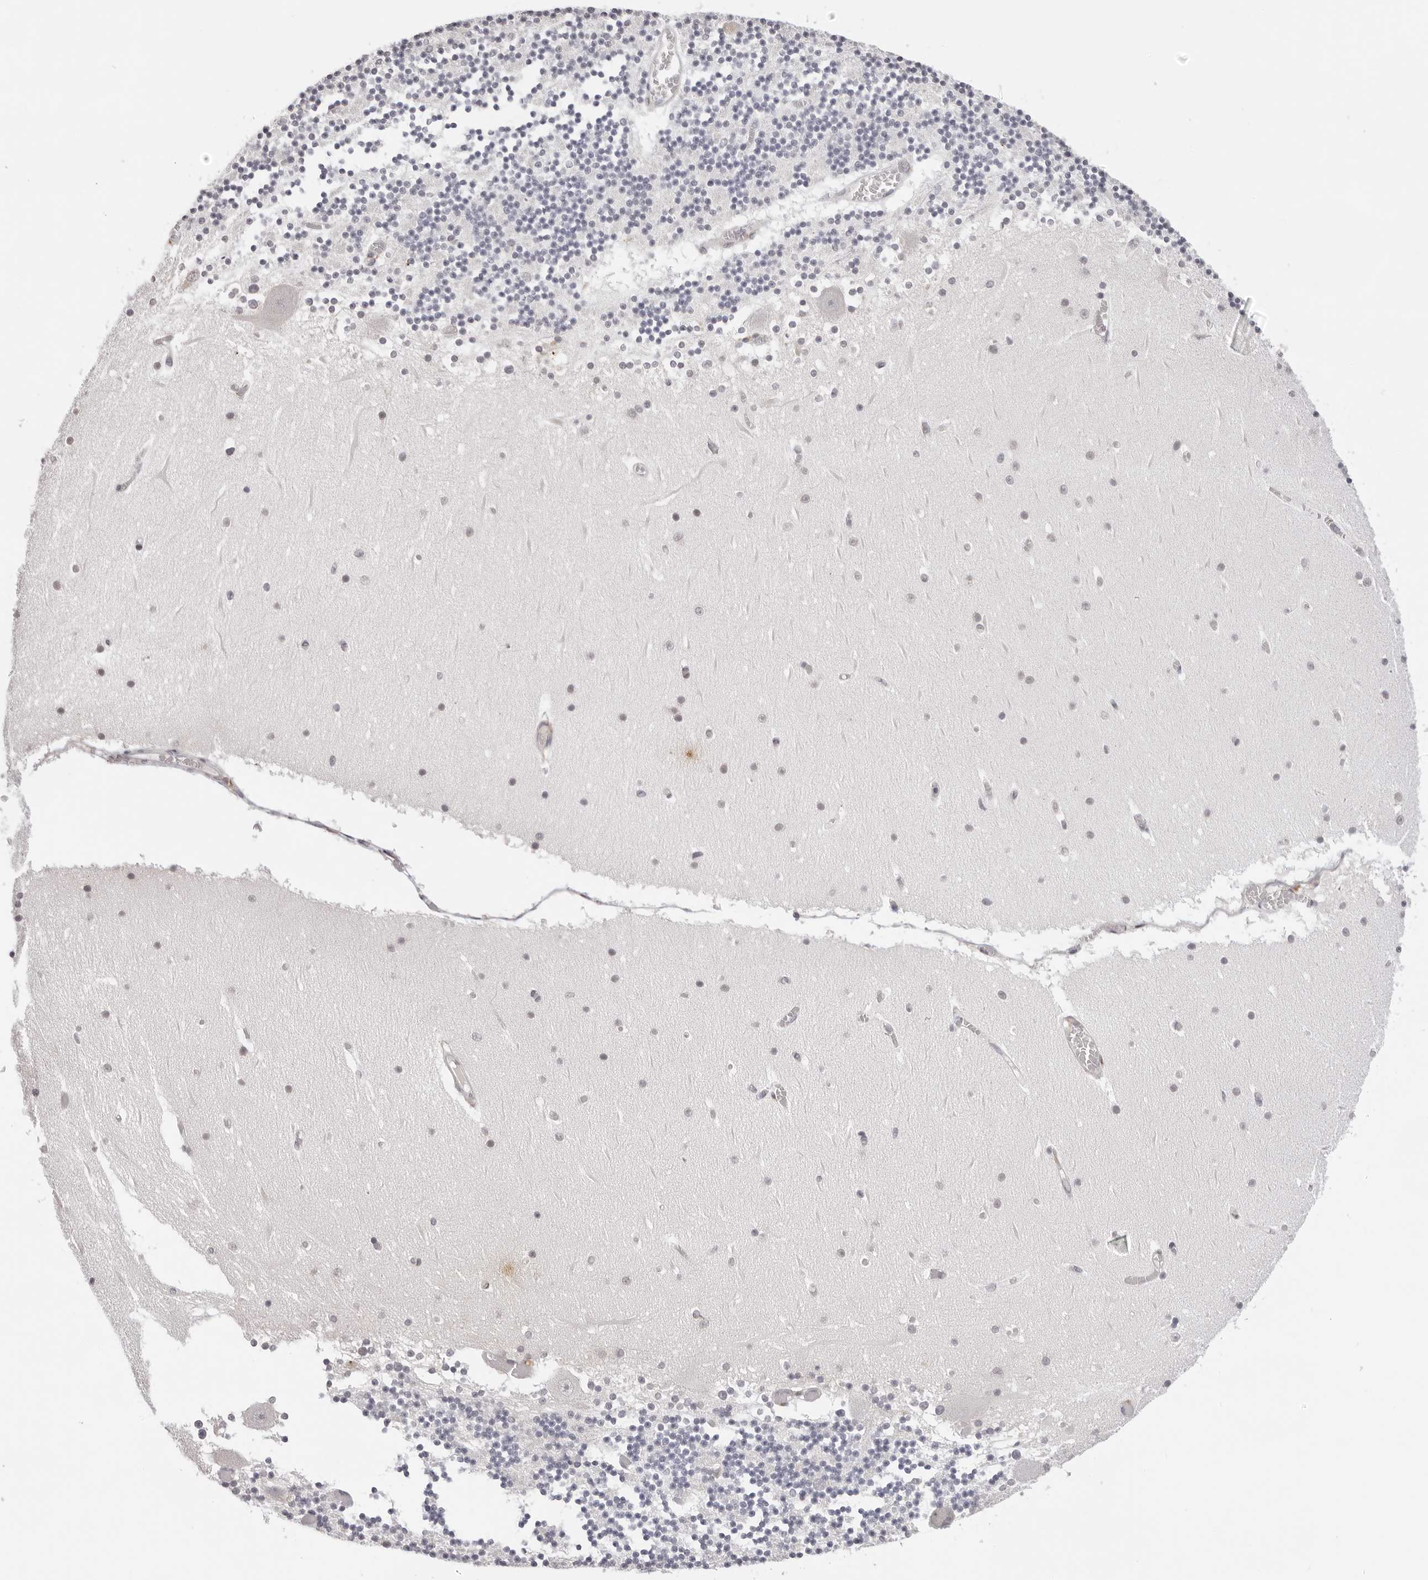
{"staining": {"intensity": "negative", "quantity": "none", "location": "none"}, "tissue": "cerebellum", "cell_type": "Cells in granular layer", "image_type": "normal", "snomed": [{"axis": "morphology", "description": "Normal tissue, NOS"}, {"axis": "topography", "description": "Cerebellum"}], "caption": "This is an immunohistochemistry (IHC) image of normal human cerebellum. There is no positivity in cells in granular layer.", "gene": "IL17RA", "patient": {"sex": "female", "age": 28}}